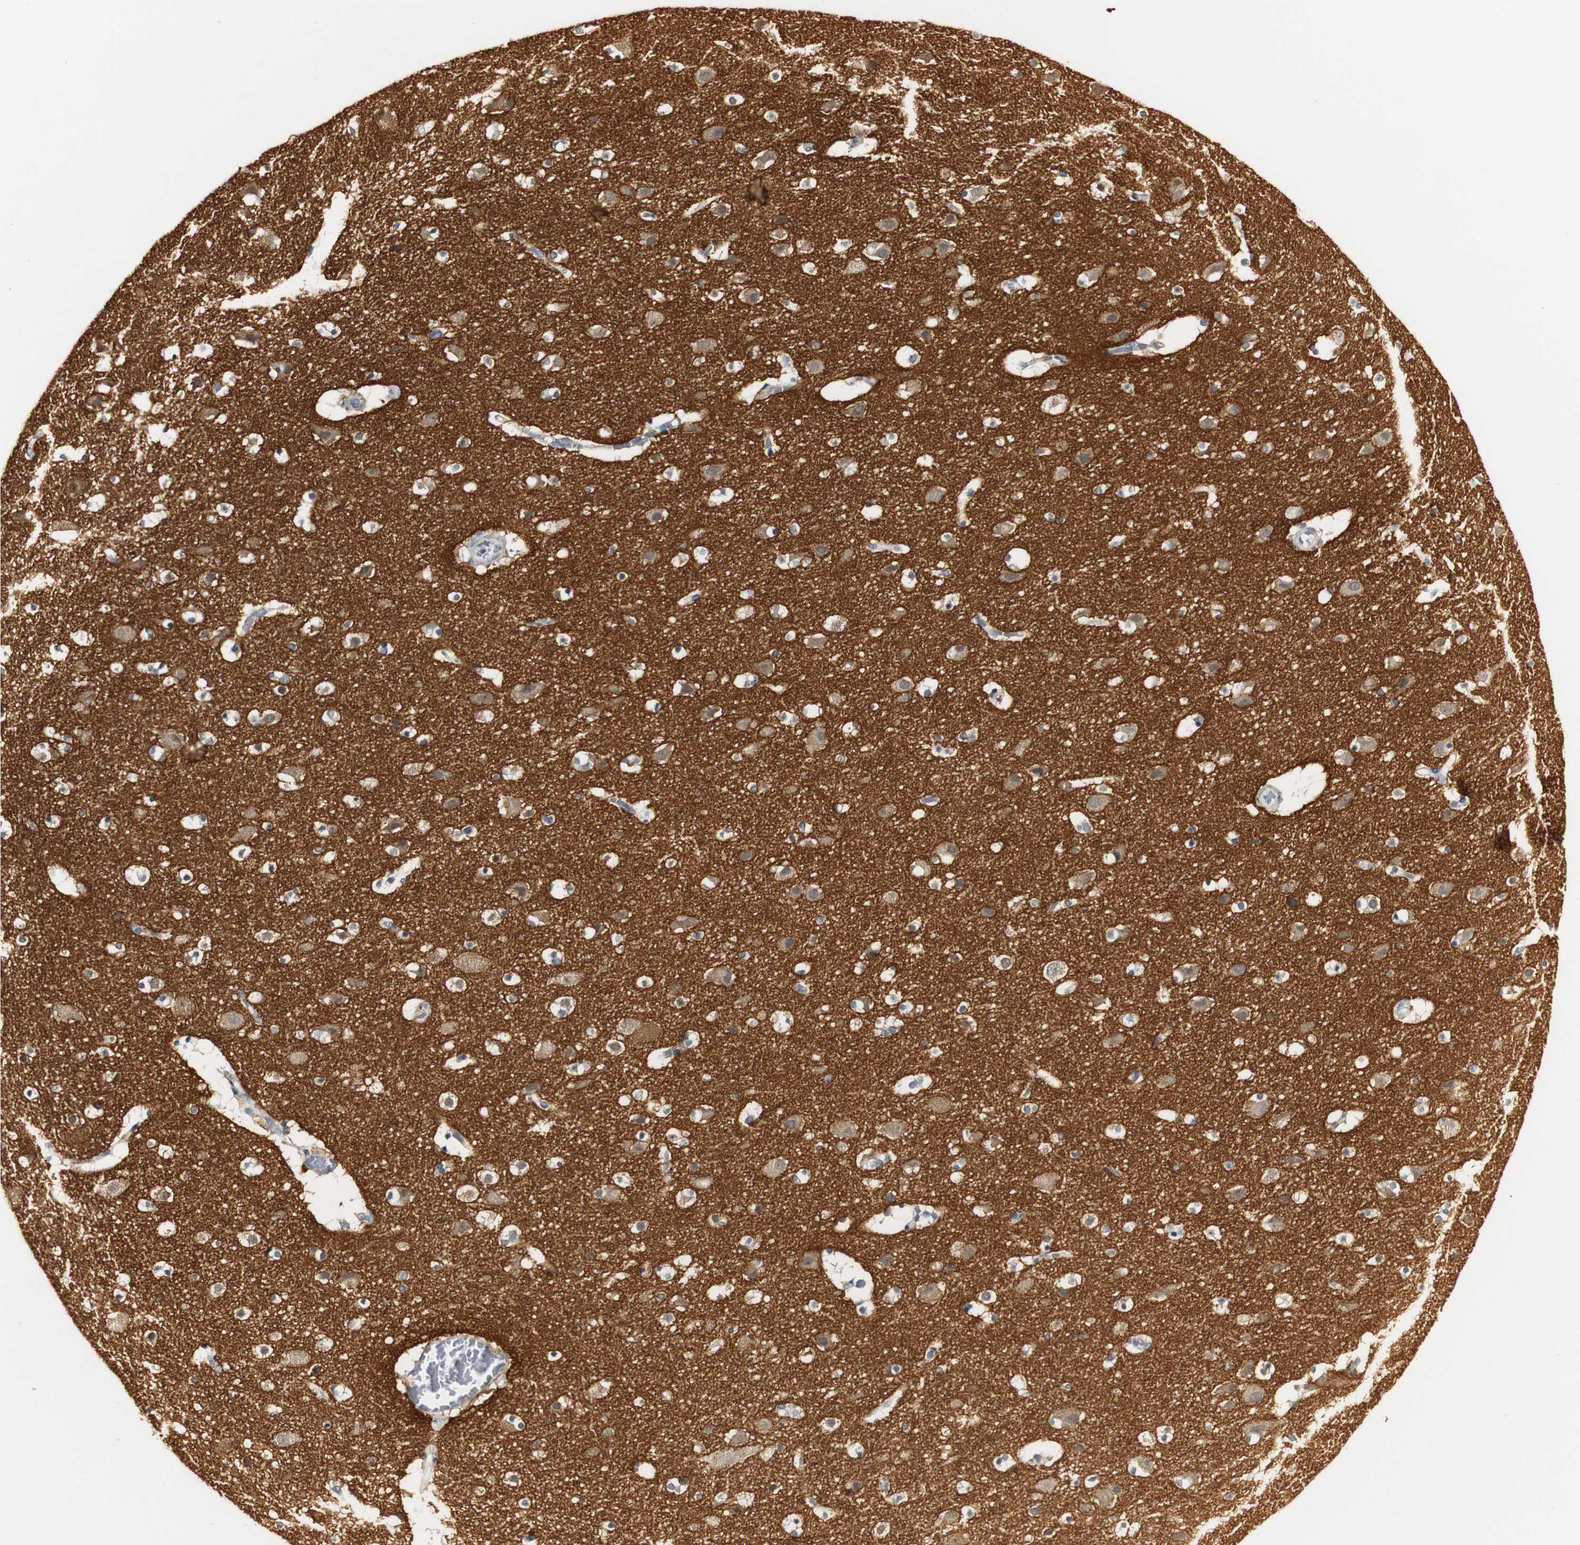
{"staining": {"intensity": "weak", "quantity": "25%-75%", "location": "cytoplasmic/membranous"}, "tissue": "cerebral cortex", "cell_type": "Endothelial cells", "image_type": "normal", "snomed": [{"axis": "morphology", "description": "Normal tissue, NOS"}, {"axis": "topography", "description": "Cerebral cortex"}], "caption": "Cerebral cortex stained with IHC shows weak cytoplasmic/membranous positivity in about 25%-75% of endothelial cells.", "gene": "SYT7", "patient": {"sex": "male", "age": 45}}